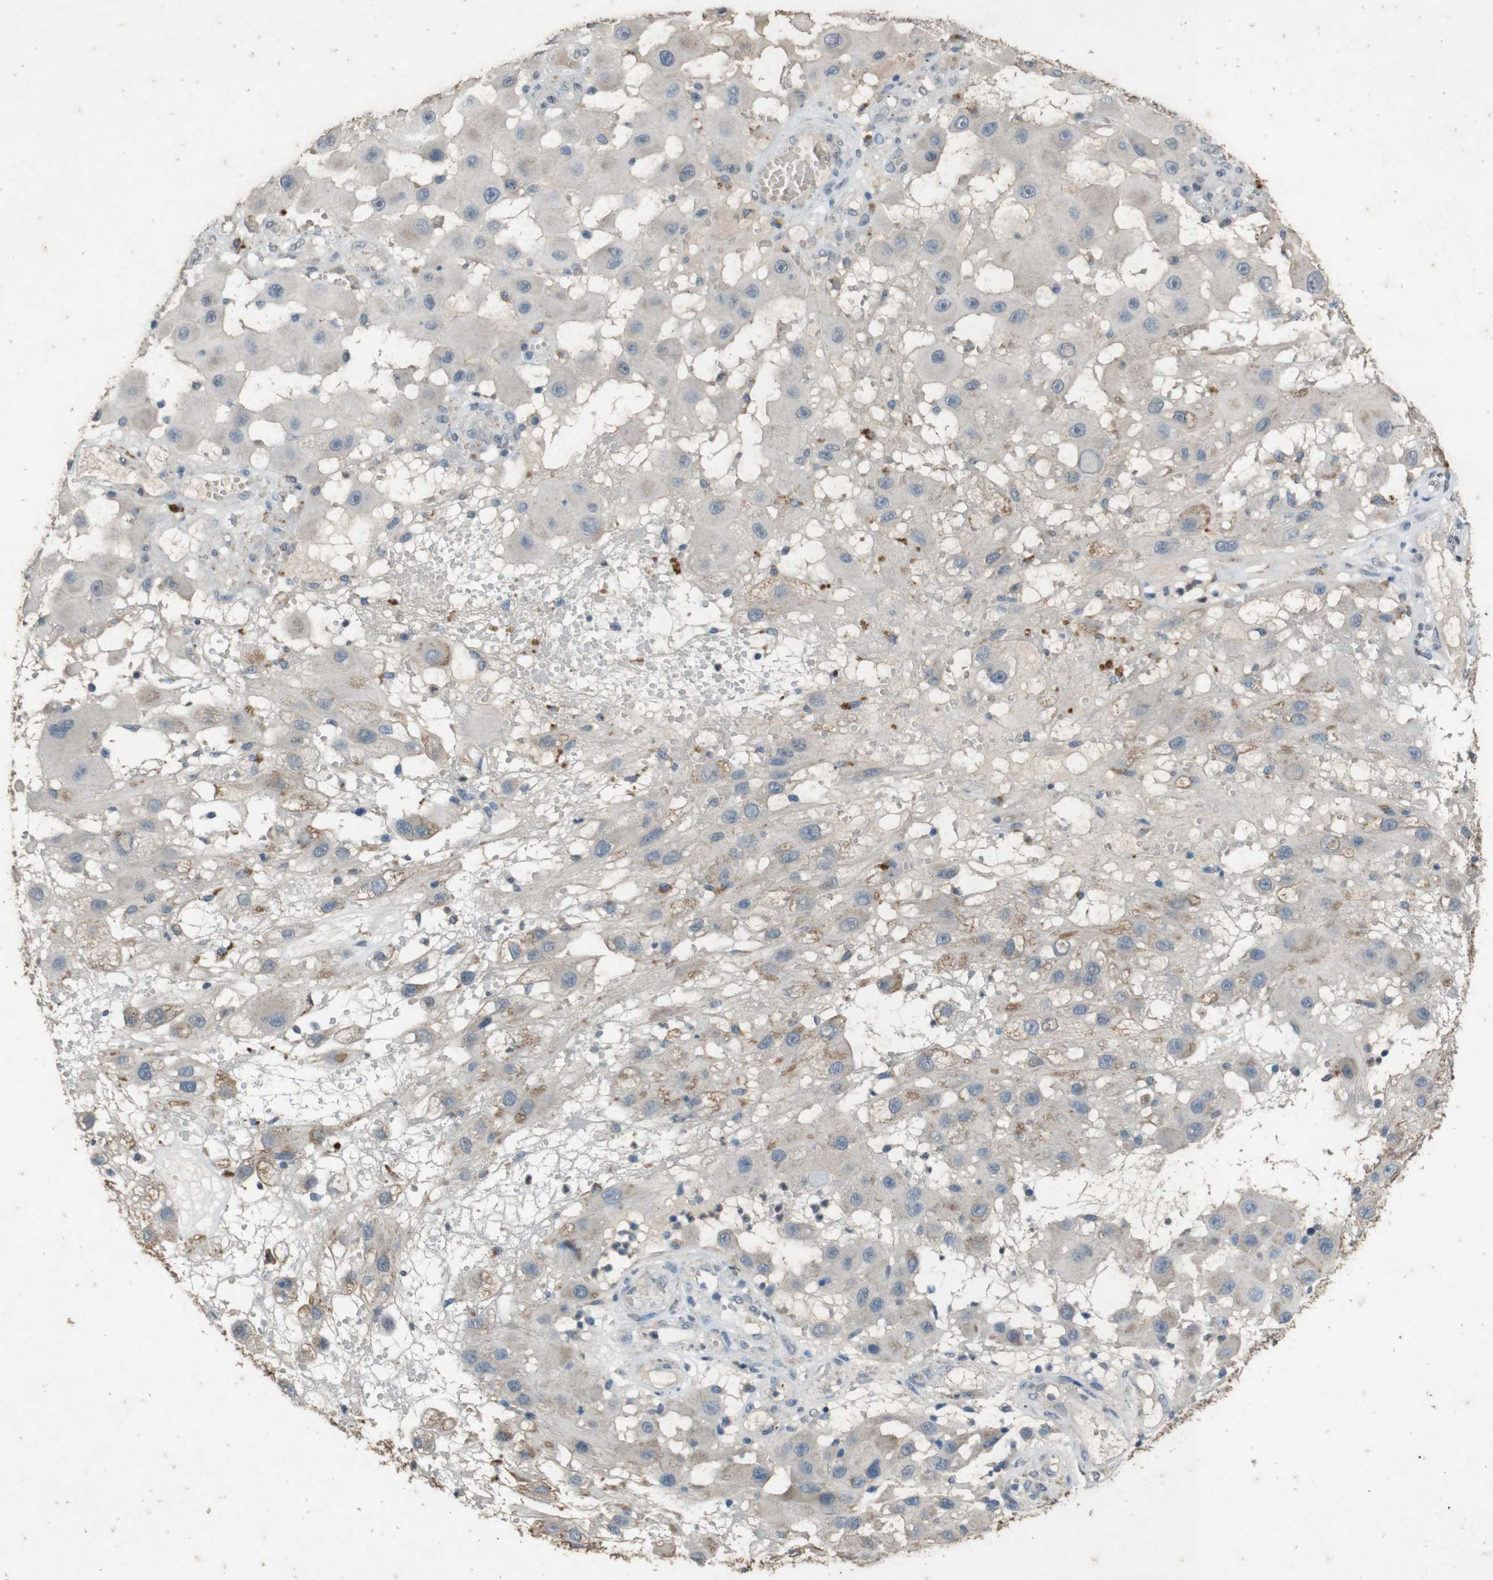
{"staining": {"intensity": "negative", "quantity": "none", "location": "none"}, "tissue": "melanoma", "cell_type": "Tumor cells", "image_type": "cancer", "snomed": [{"axis": "morphology", "description": "Malignant melanoma, NOS"}, {"axis": "topography", "description": "Skin"}], "caption": "Immunohistochemistry (IHC) photomicrograph of malignant melanoma stained for a protein (brown), which reveals no expression in tumor cells. The staining is performed using DAB brown chromogen with nuclei counter-stained in using hematoxylin.", "gene": "STBD1", "patient": {"sex": "female", "age": 81}}